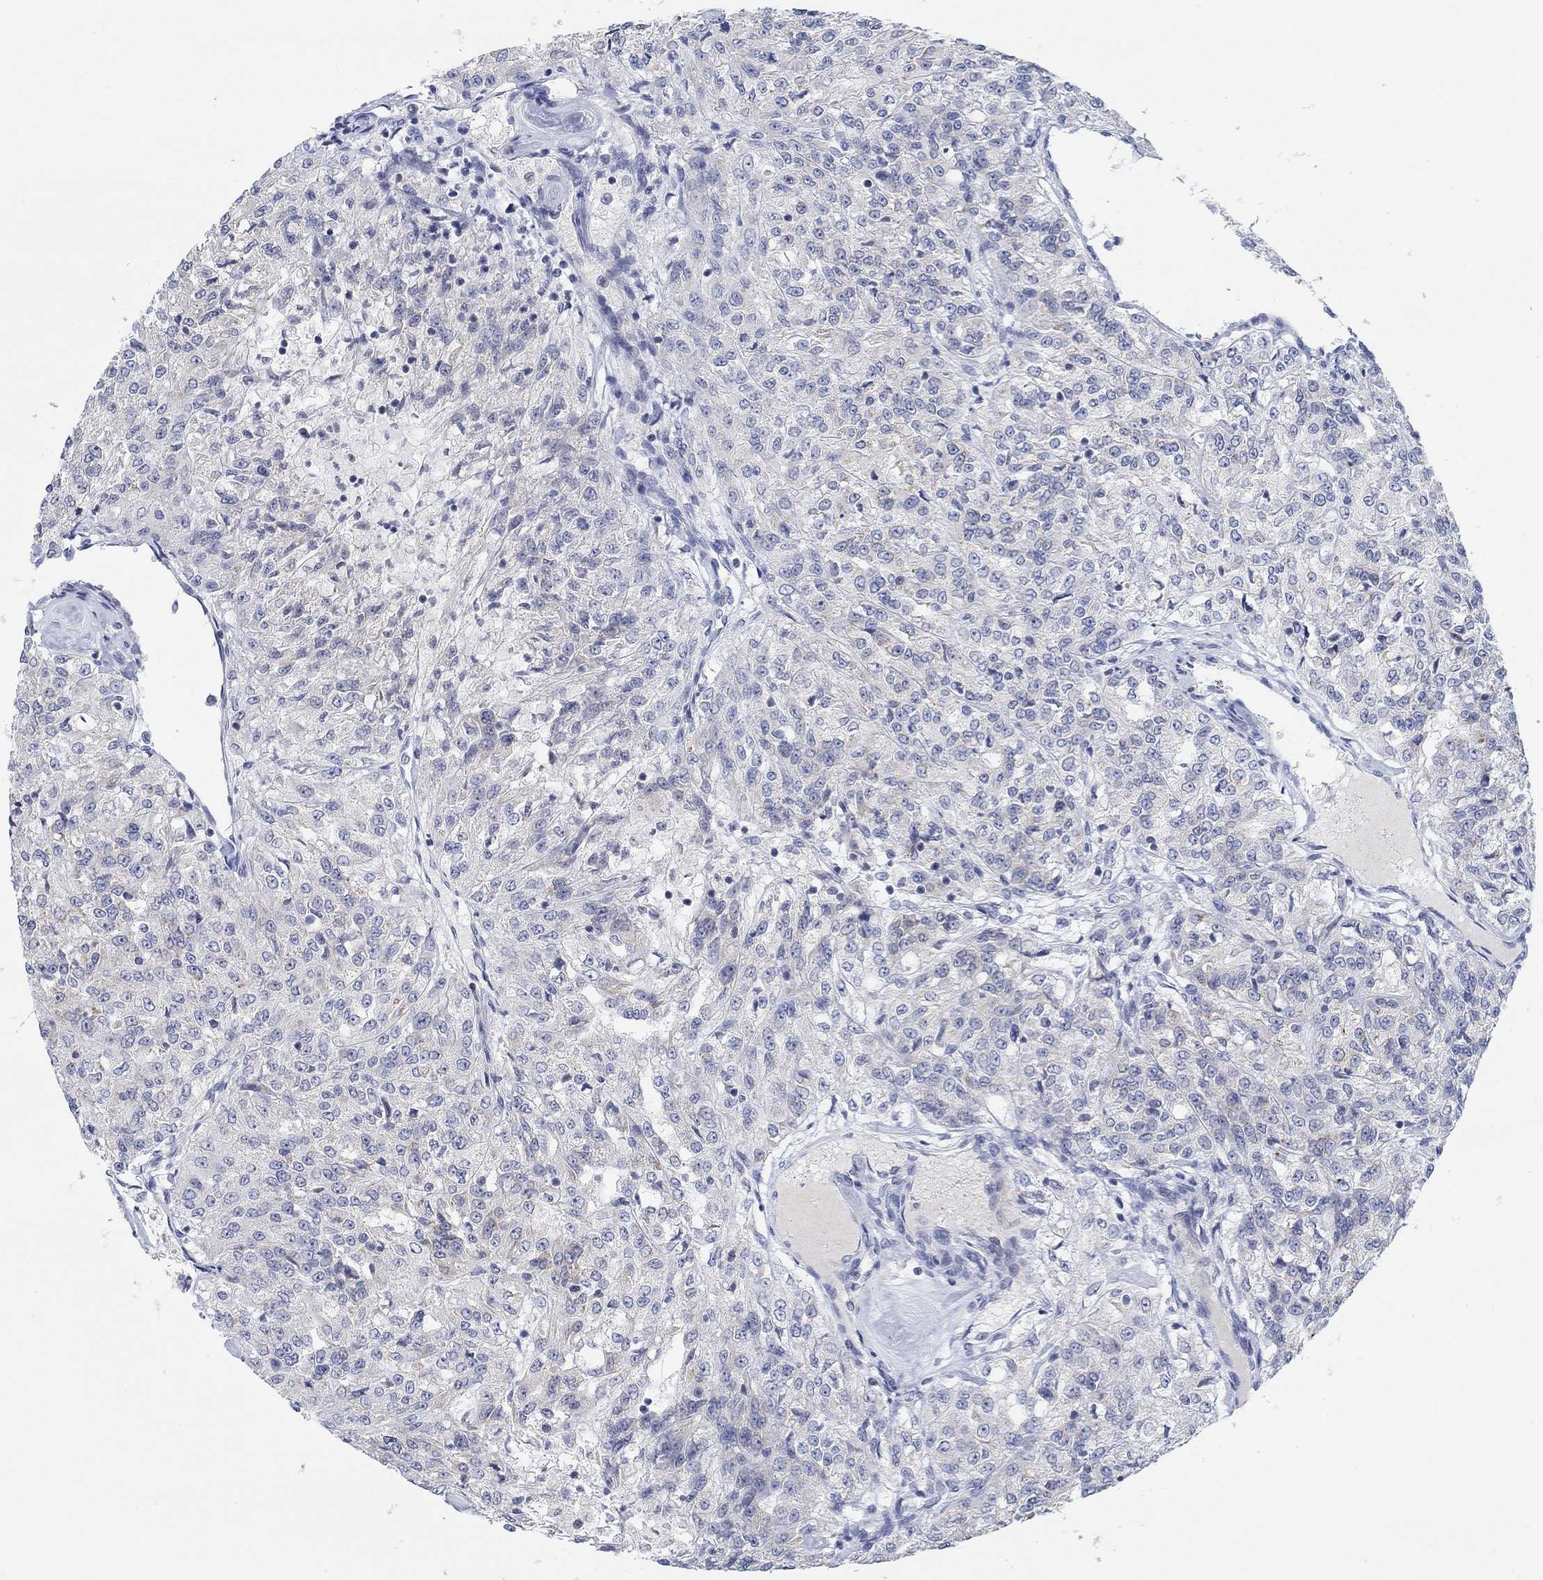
{"staining": {"intensity": "negative", "quantity": "none", "location": "none"}, "tissue": "renal cancer", "cell_type": "Tumor cells", "image_type": "cancer", "snomed": [{"axis": "morphology", "description": "Adenocarcinoma, NOS"}, {"axis": "topography", "description": "Kidney"}], "caption": "Immunohistochemical staining of renal cancer exhibits no significant staining in tumor cells.", "gene": "ATP6V1E2", "patient": {"sex": "female", "age": 63}}